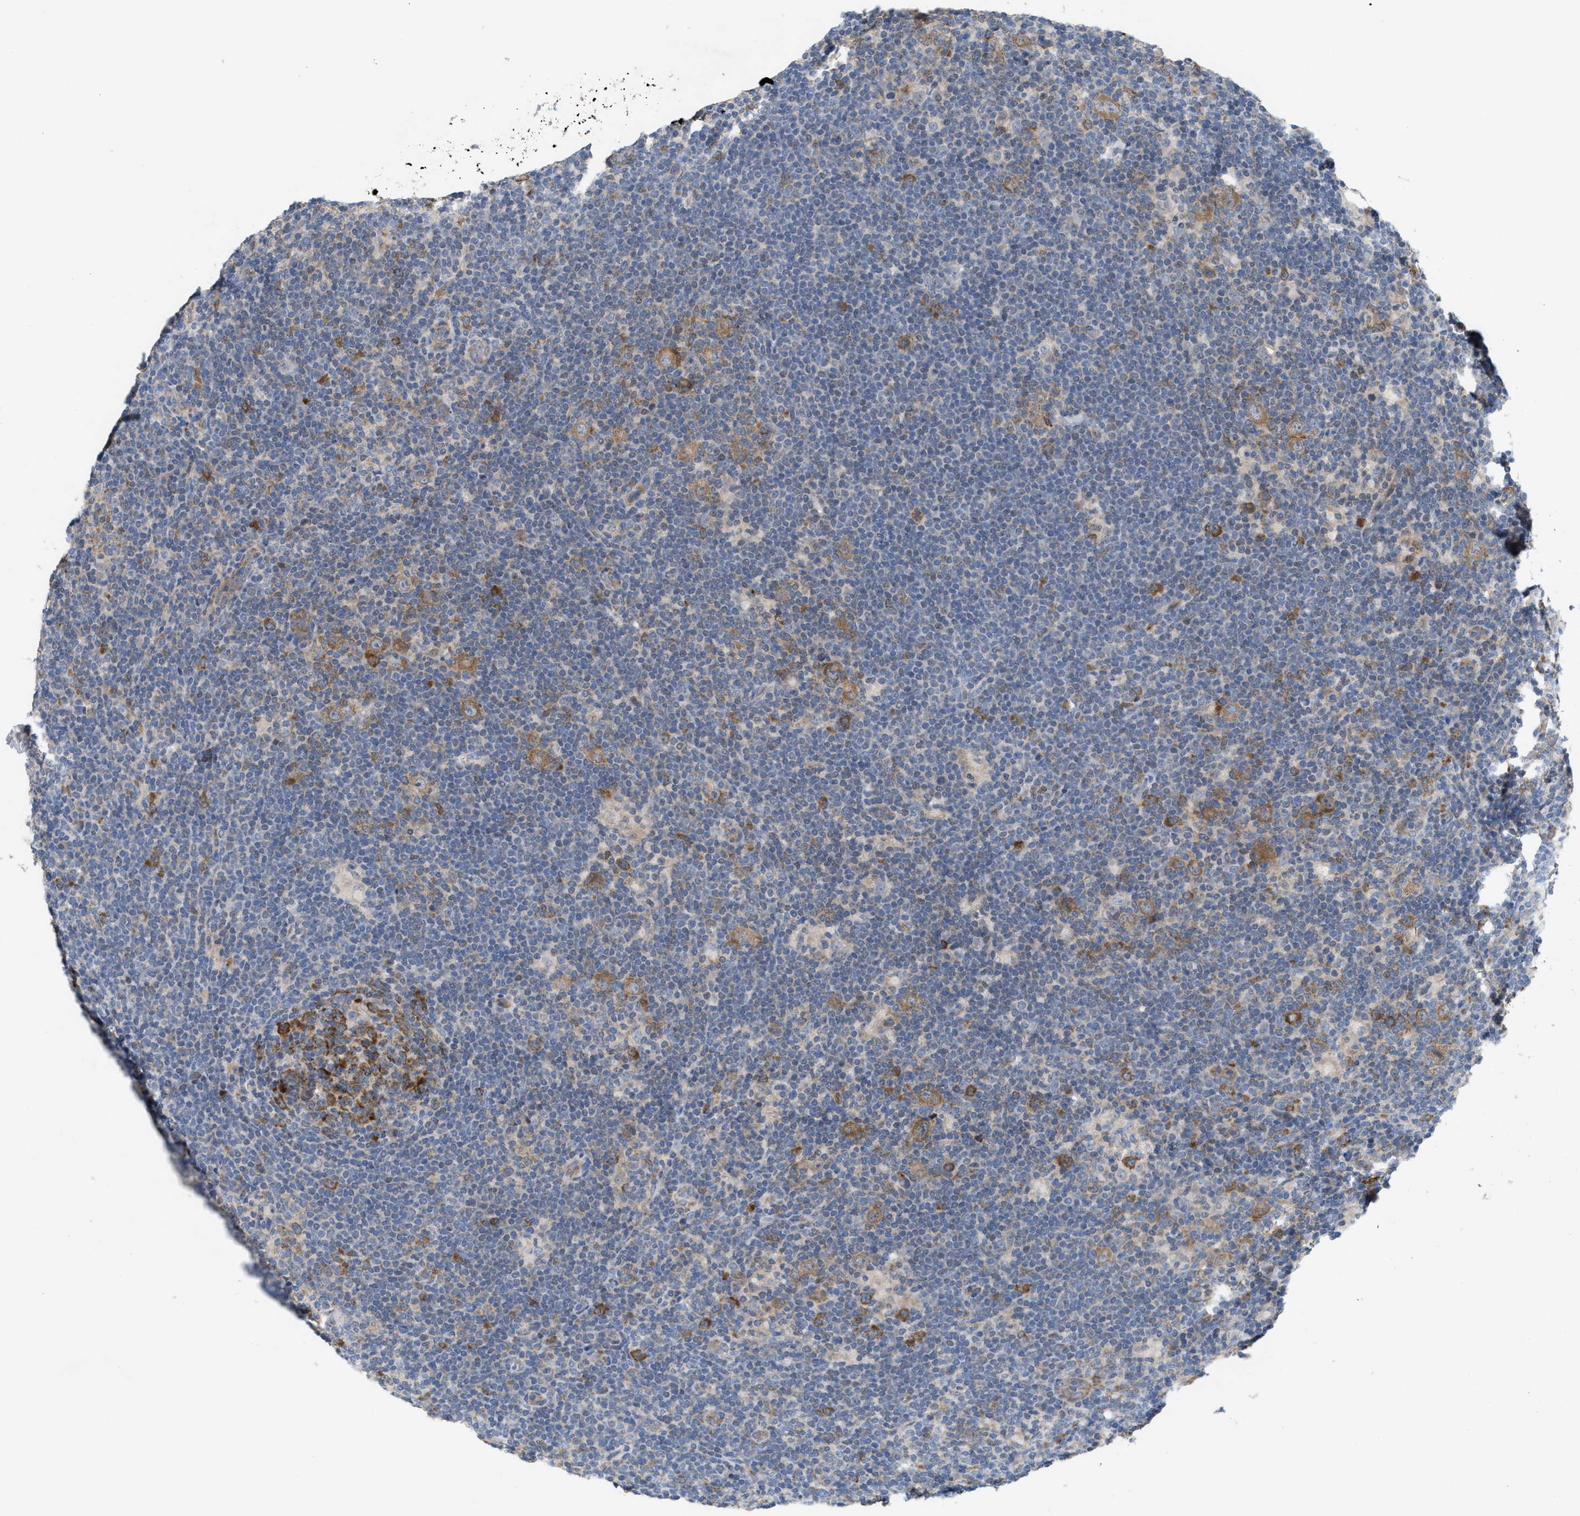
{"staining": {"intensity": "moderate", "quantity": ">75%", "location": "cytoplasmic/membranous"}, "tissue": "lymphoma", "cell_type": "Tumor cells", "image_type": "cancer", "snomed": [{"axis": "morphology", "description": "Hodgkin's disease, NOS"}, {"axis": "topography", "description": "Lymph node"}], "caption": "Tumor cells reveal medium levels of moderate cytoplasmic/membranous staining in about >75% of cells in lymphoma.", "gene": "UBAP2", "patient": {"sex": "female", "age": 57}}